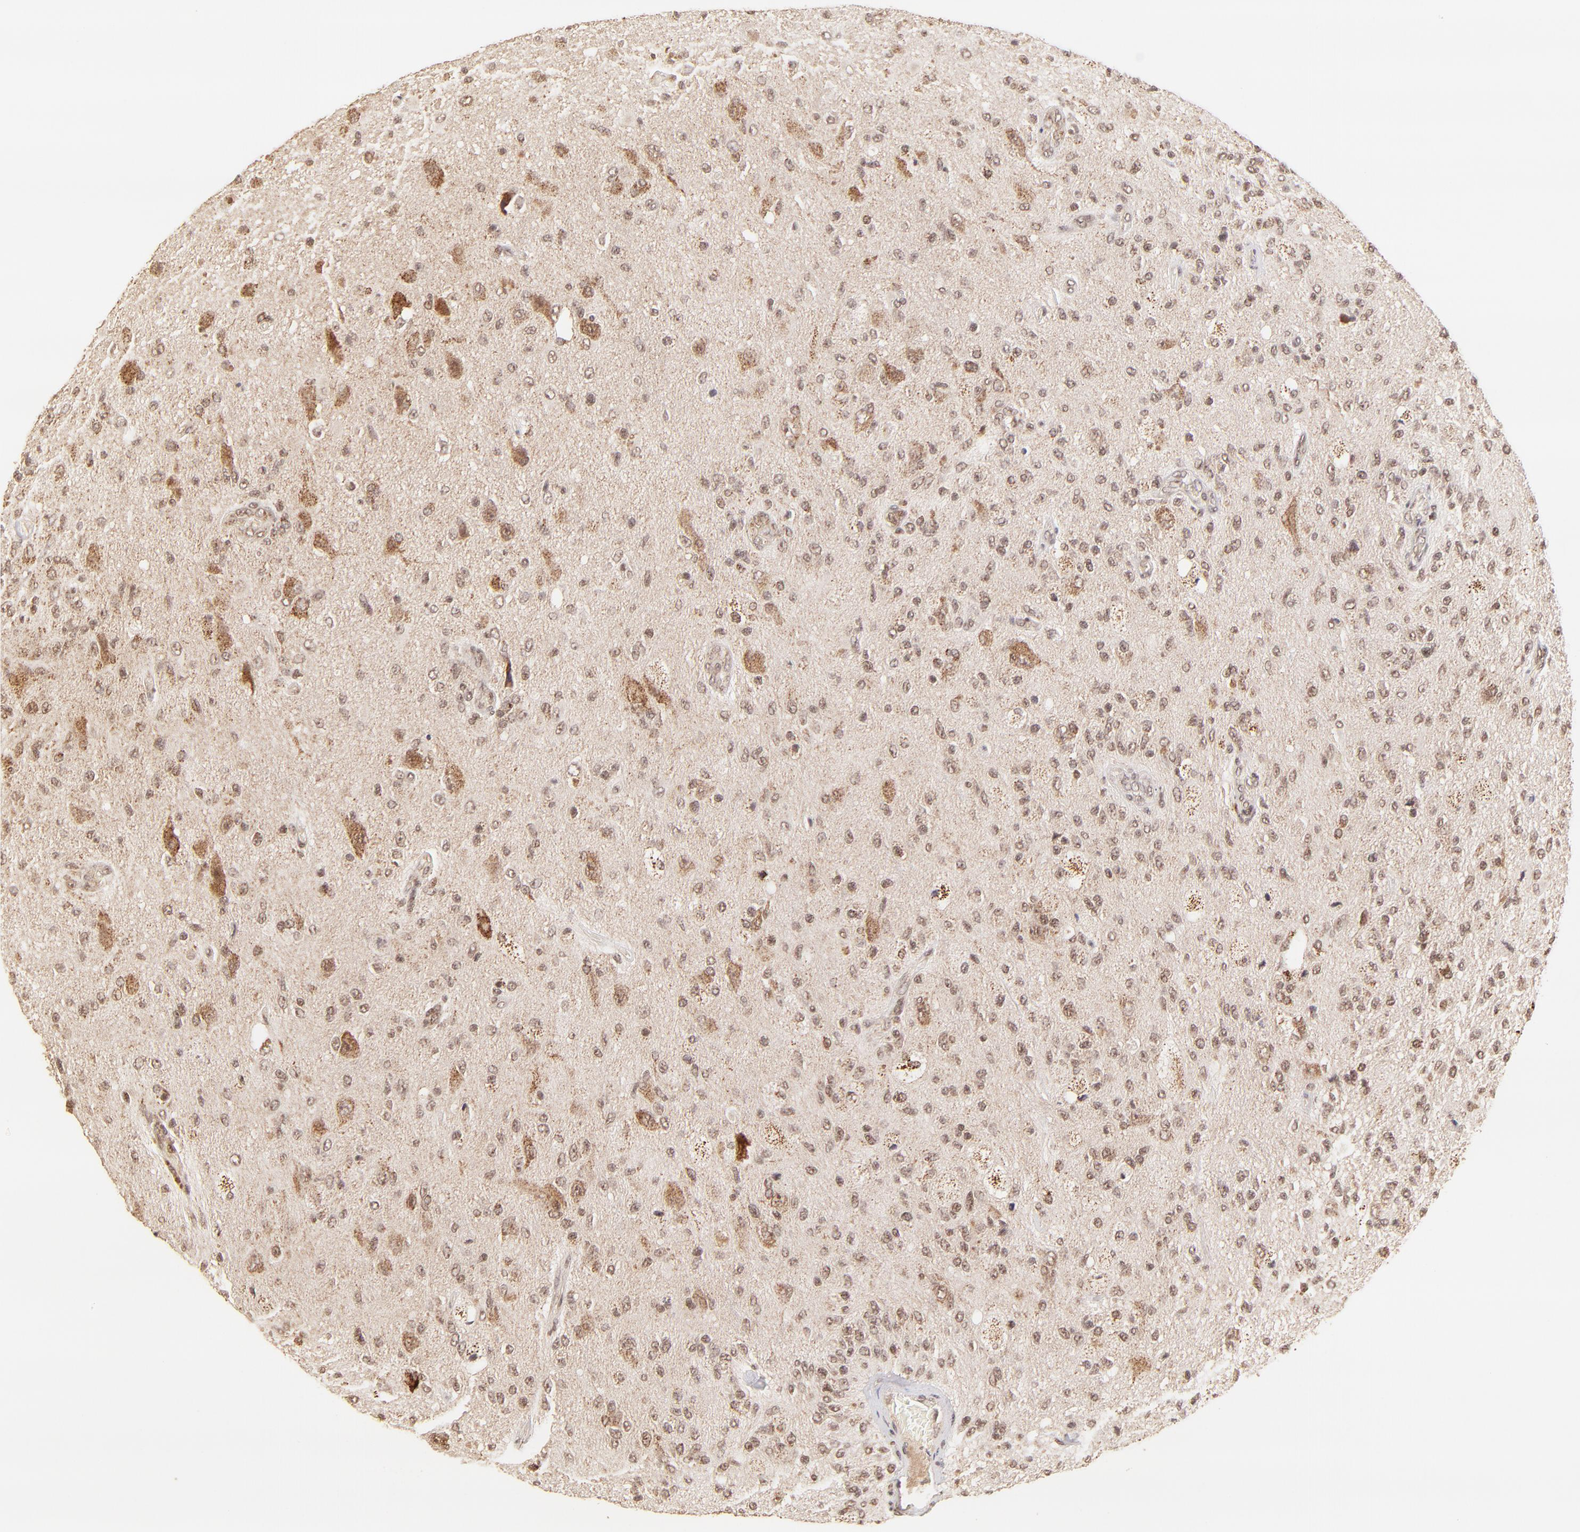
{"staining": {"intensity": "strong", "quantity": "25%-75%", "location": "cytoplasmic/membranous,nuclear"}, "tissue": "glioma", "cell_type": "Tumor cells", "image_type": "cancer", "snomed": [{"axis": "morphology", "description": "Normal tissue, NOS"}, {"axis": "morphology", "description": "Glioma, malignant, High grade"}, {"axis": "topography", "description": "Cerebral cortex"}], "caption": "Glioma stained with a protein marker reveals strong staining in tumor cells.", "gene": "MED15", "patient": {"sex": "male", "age": 77}}